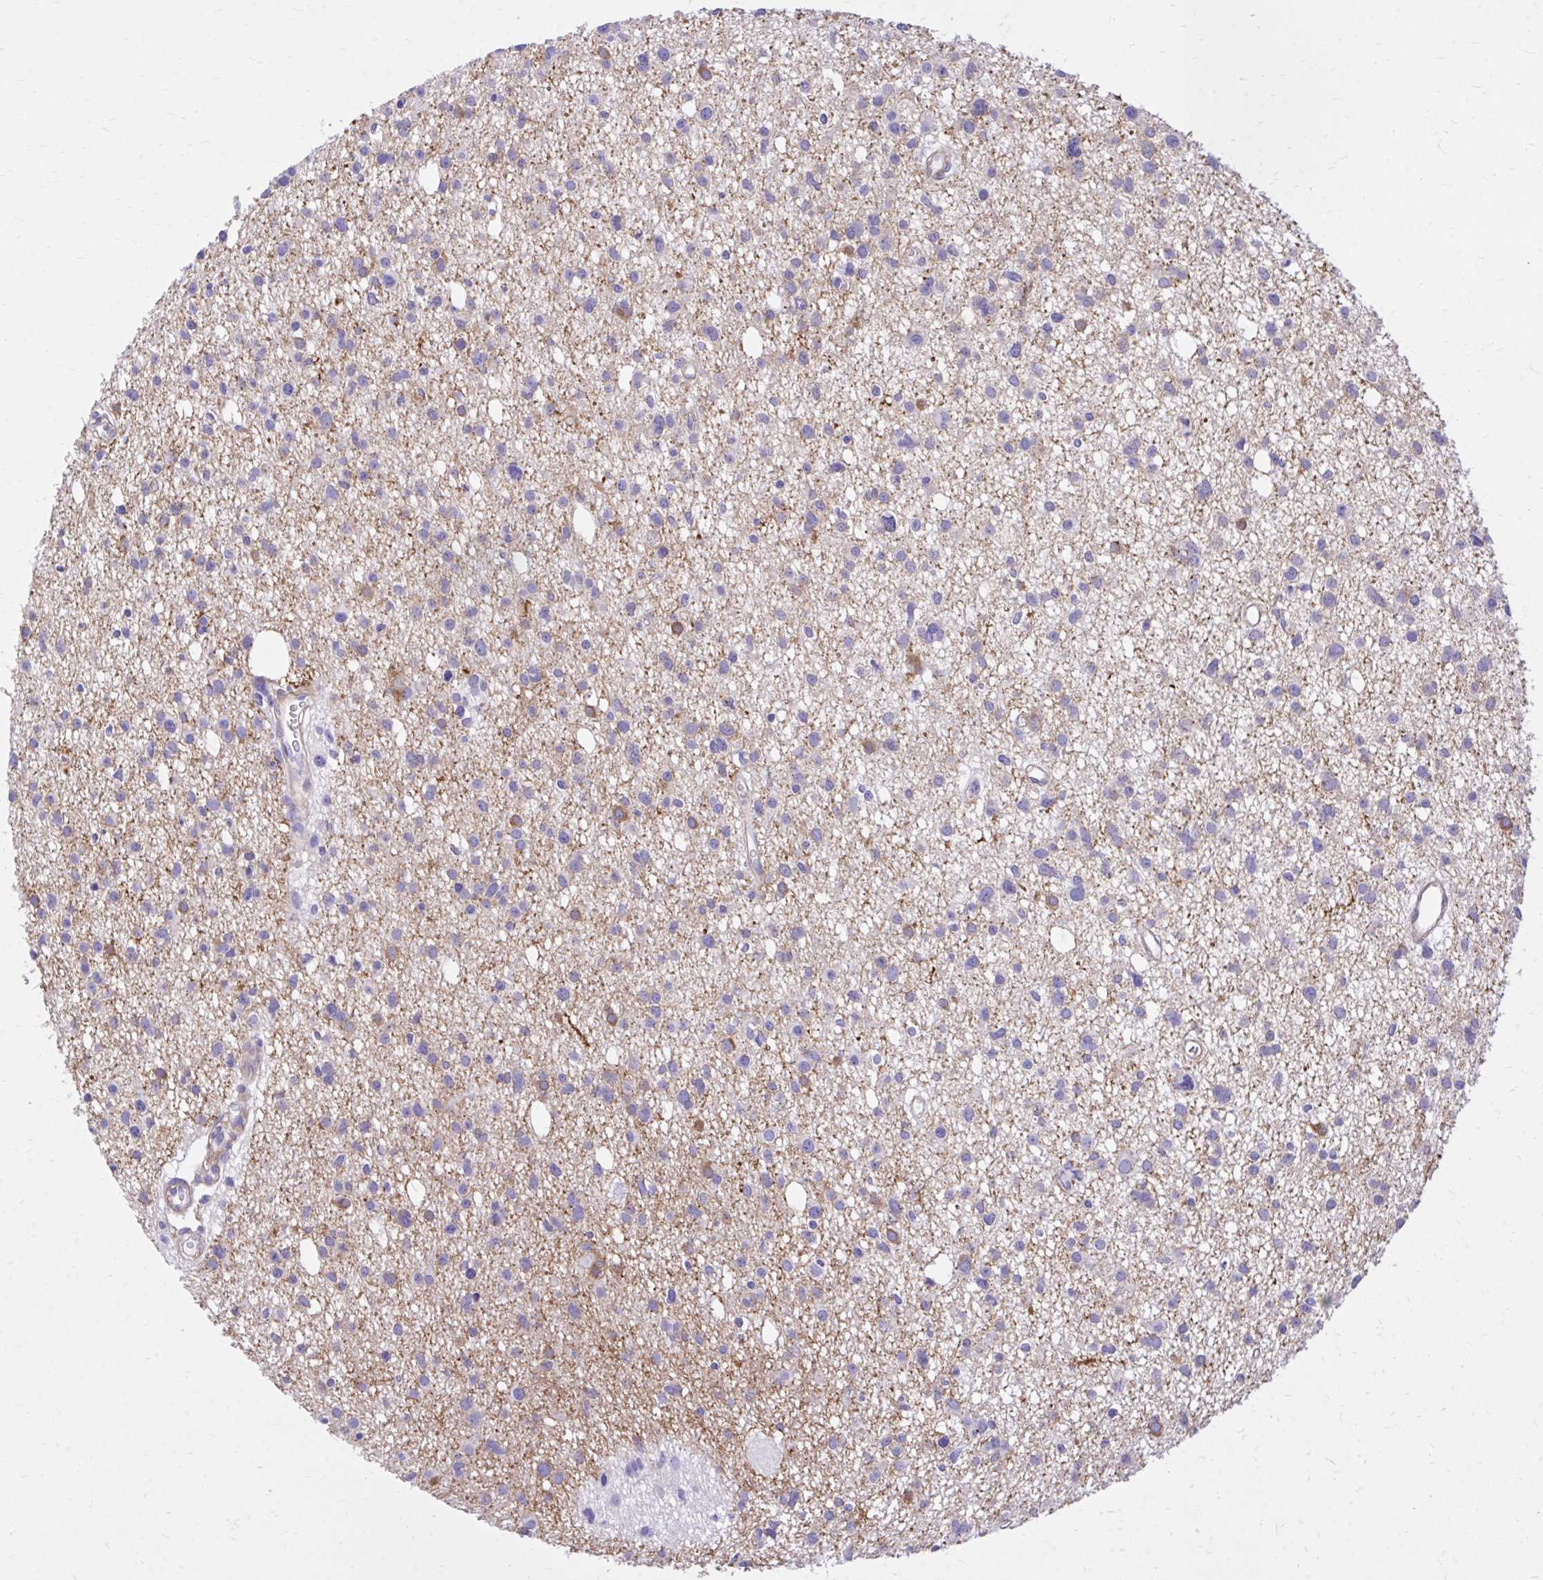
{"staining": {"intensity": "moderate", "quantity": "25%-75%", "location": "cytoplasmic/membranous"}, "tissue": "glioma", "cell_type": "Tumor cells", "image_type": "cancer", "snomed": [{"axis": "morphology", "description": "Glioma, malignant, High grade"}, {"axis": "topography", "description": "Brain"}], "caption": "Immunohistochemical staining of malignant glioma (high-grade) demonstrates medium levels of moderate cytoplasmic/membranous protein positivity in approximately 25%-75% of tumor cells.", "gene": "EPB41L1", "patient": {"sex": "male", "age": 23}}